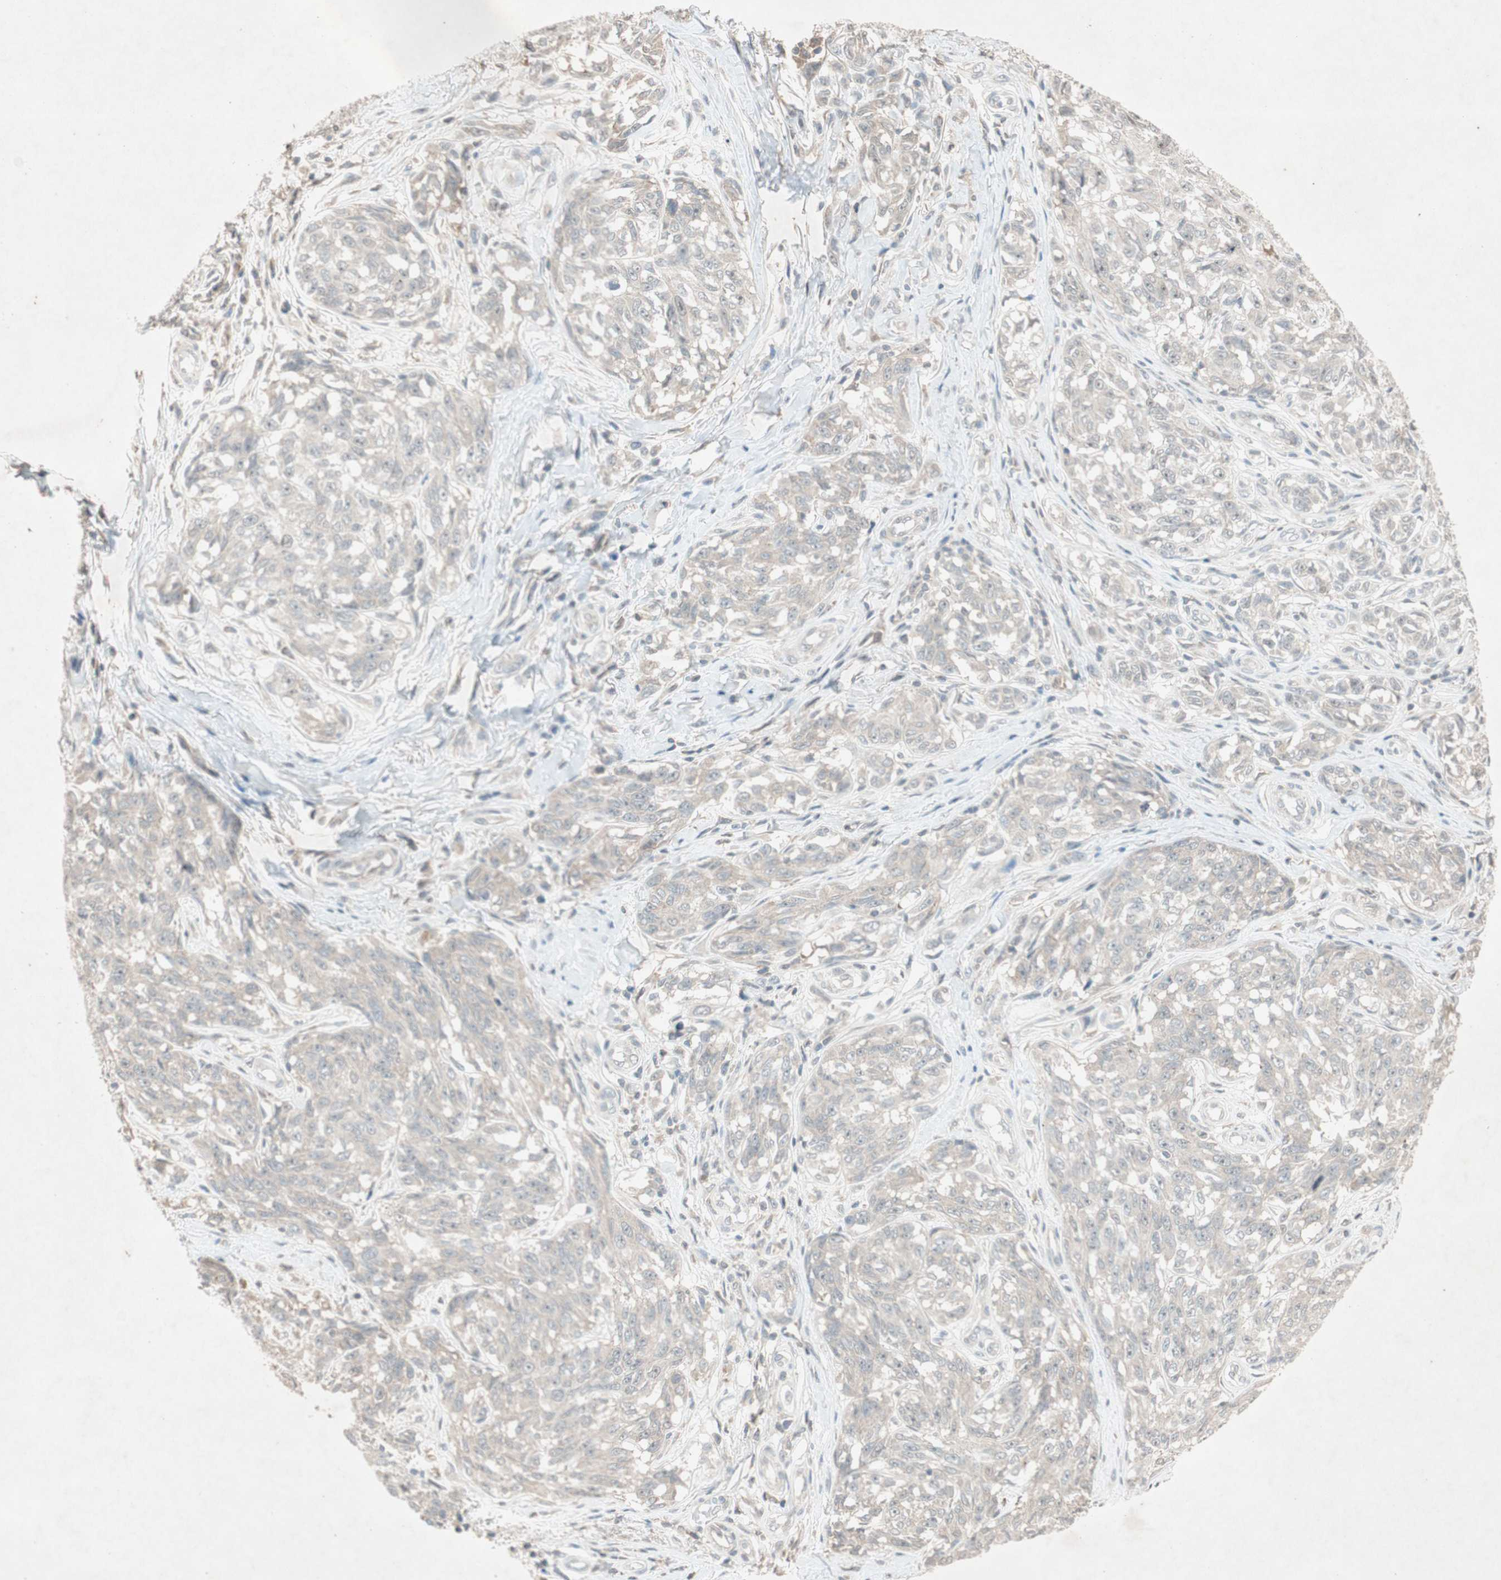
{"staining": {"intensity": "negative", "quantity": "none", "location": "none"}, "tissue": "melanoma", "cell_type": "Tumor cells", "image_type": "cancer", "snomed": [{"axis": "morphology", "description": "Malignant melanoma, NOS"}, {"axis": "topography", "description": "Skin"}], "caption": "Melanoma was stained to show a protein in brown. There is no significant expression in tumor cells.", "gene": "RNGTT", "patient": {"sex": "female", "age": 64}}